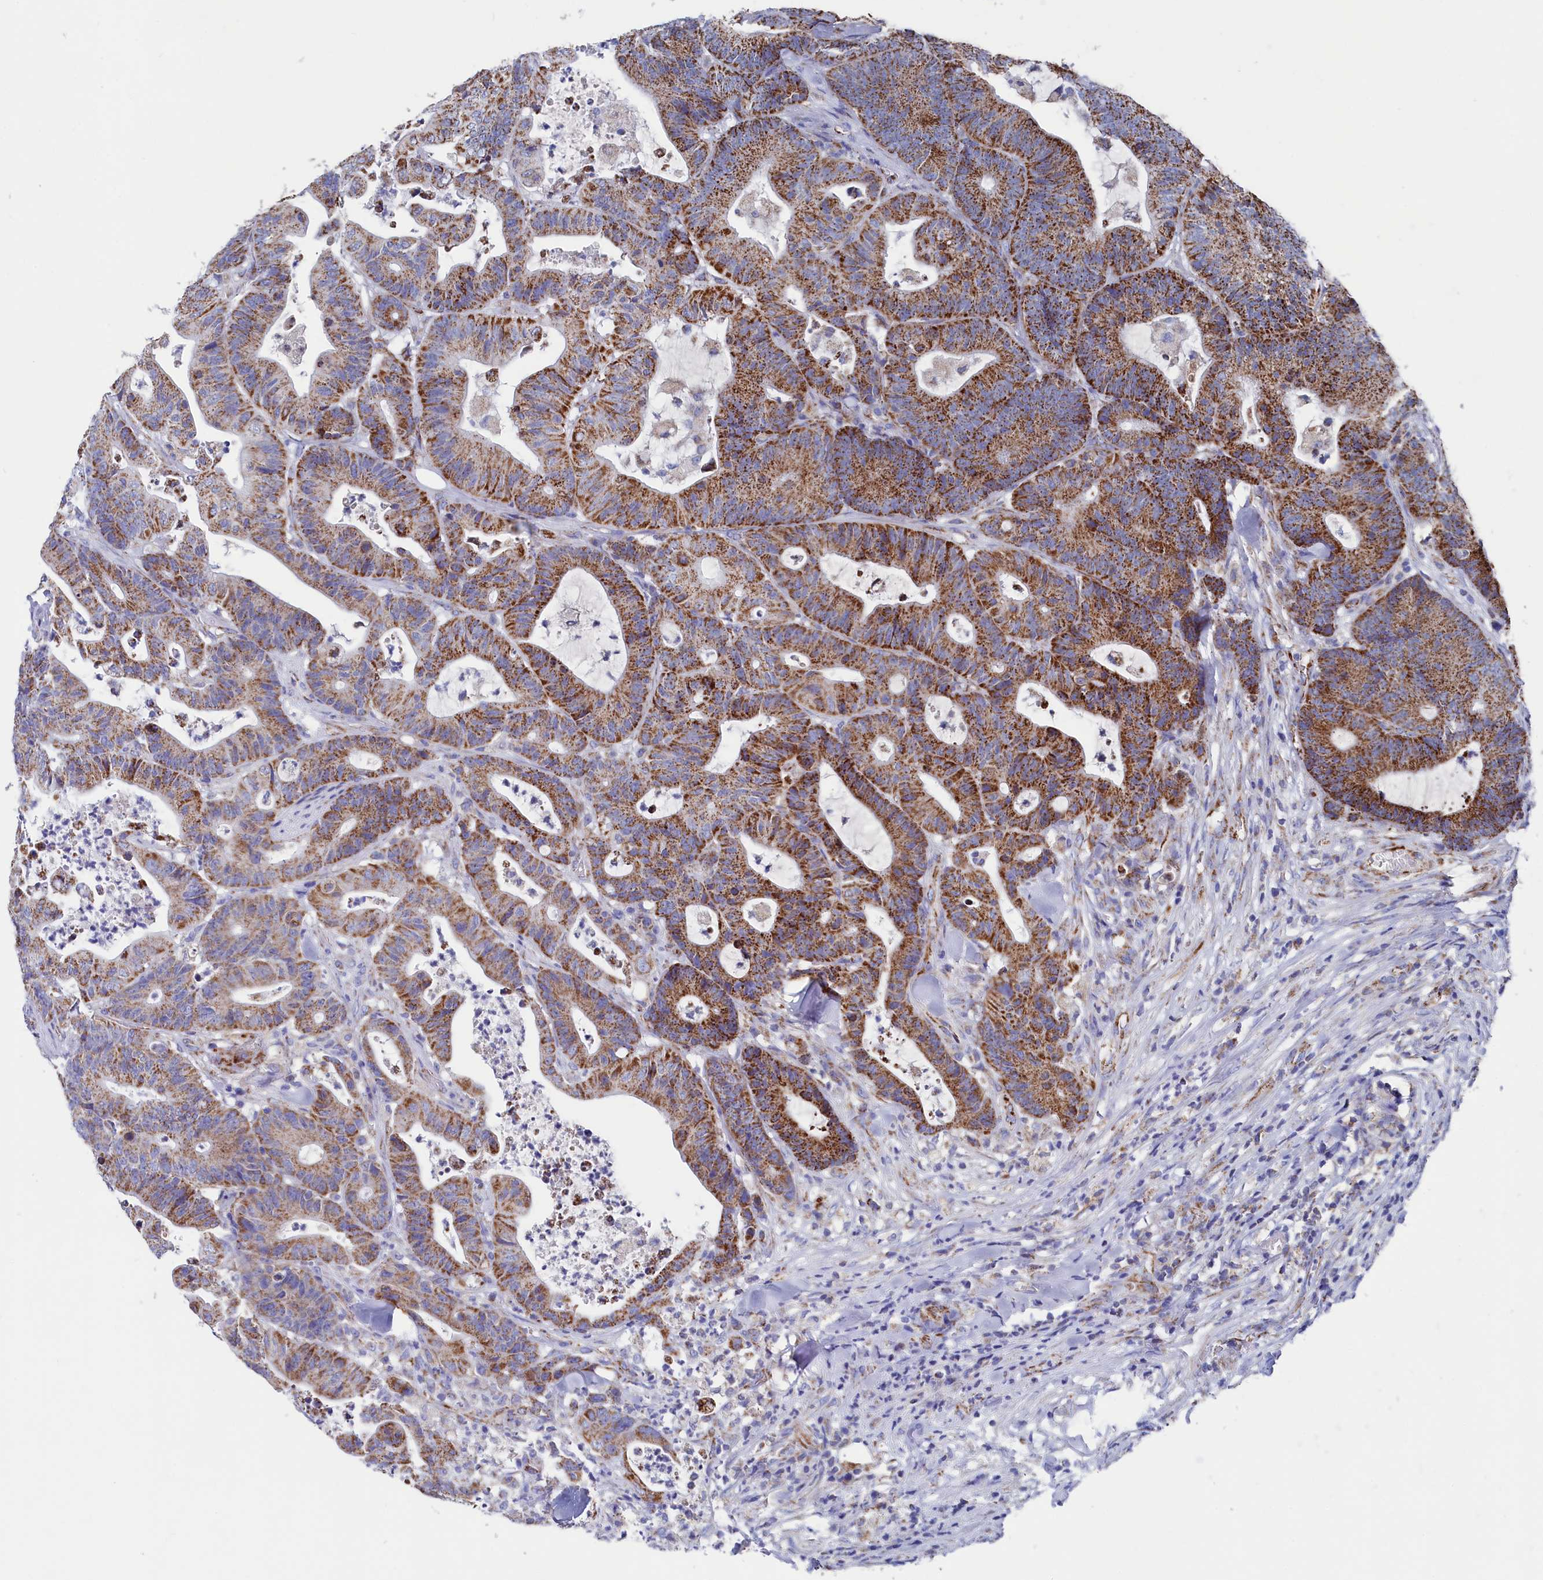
{"staining": {"intensity": "moderate", "quantity": ">75%", "location": "cytoplasmic/membranous"}, "tissue": "colorectal cancer", "cell_type": "Tumor cells", "image_type": "cancer", "snomed": [{"axis": "morphology", "description": "Adenocarcinoma, NOS"}, {"axis": "topography", "description": "Colon"}], "caption": "Protein positivity by immunohistochemistry (IHC) reveals moderate cytoplasmic/membranous expression in about >75% of tumor cells in colorectal adenocarcinoma. (brown staining indicates protein expression, while blue staining denotes nuclei).", "gene": "MMAB", "patient": {"sex": "female", "age": 84}}